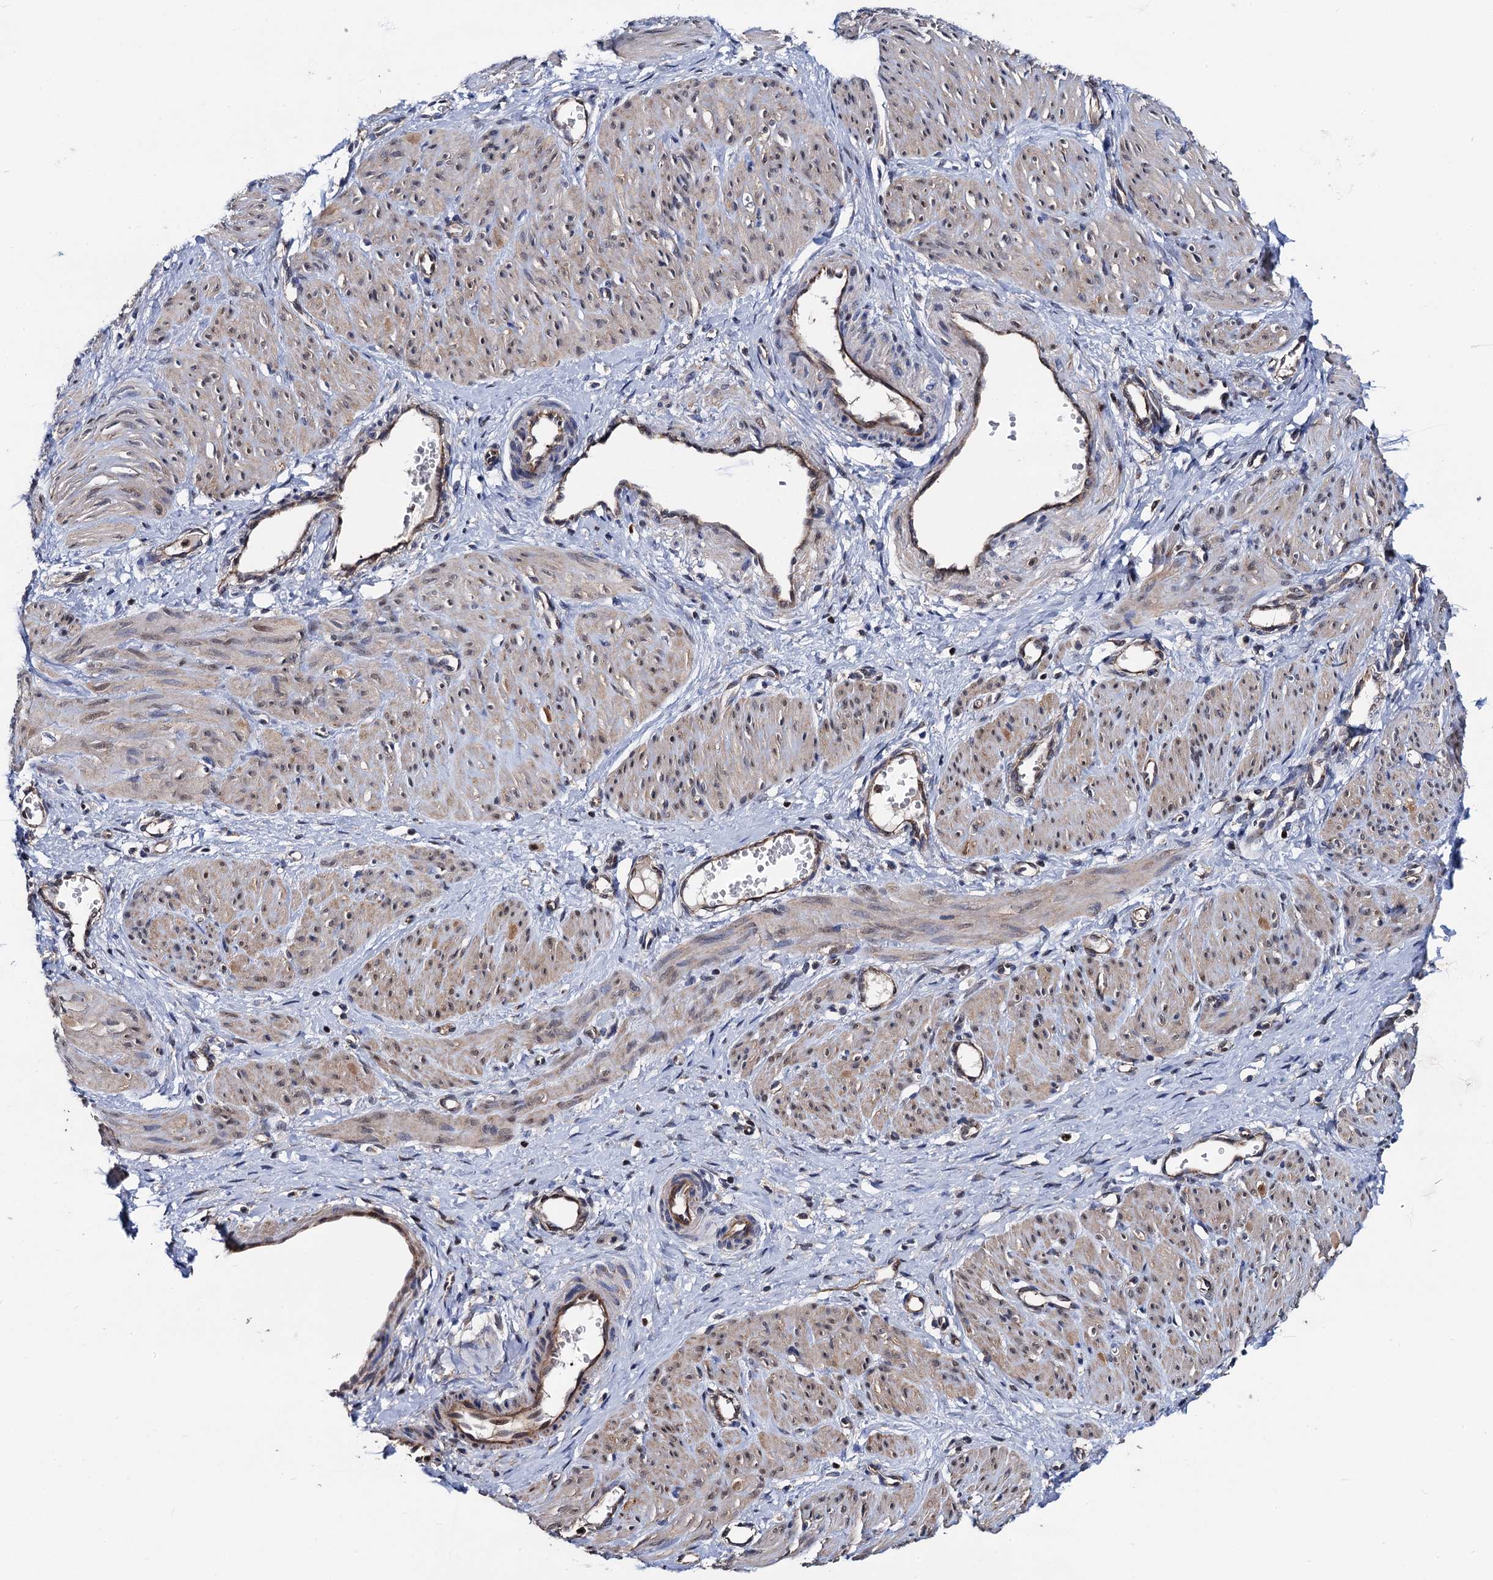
{"staining": {"intensity": "weak", "quantity": "25%-75%", "location": "cytoplasmic/membranous"}, "tissue": "smooth muscle", "cell_type": "Smooth muscle cells", "image_type": "normal", "snomed": [{"axis": "morphology", "description": "Normal tissue, NOS"}, {"axis": "topography", "description": "Endometrium"}], "caption": "Smooth muscle stained for a protein shows weak cytoplasmic/membranous positivity in smooth muscle cells. (Brightfield microscopy of DAB IHC at high magnification).", "gene": "PTCD3", "patient": {"sex": "female", "age": 33}}